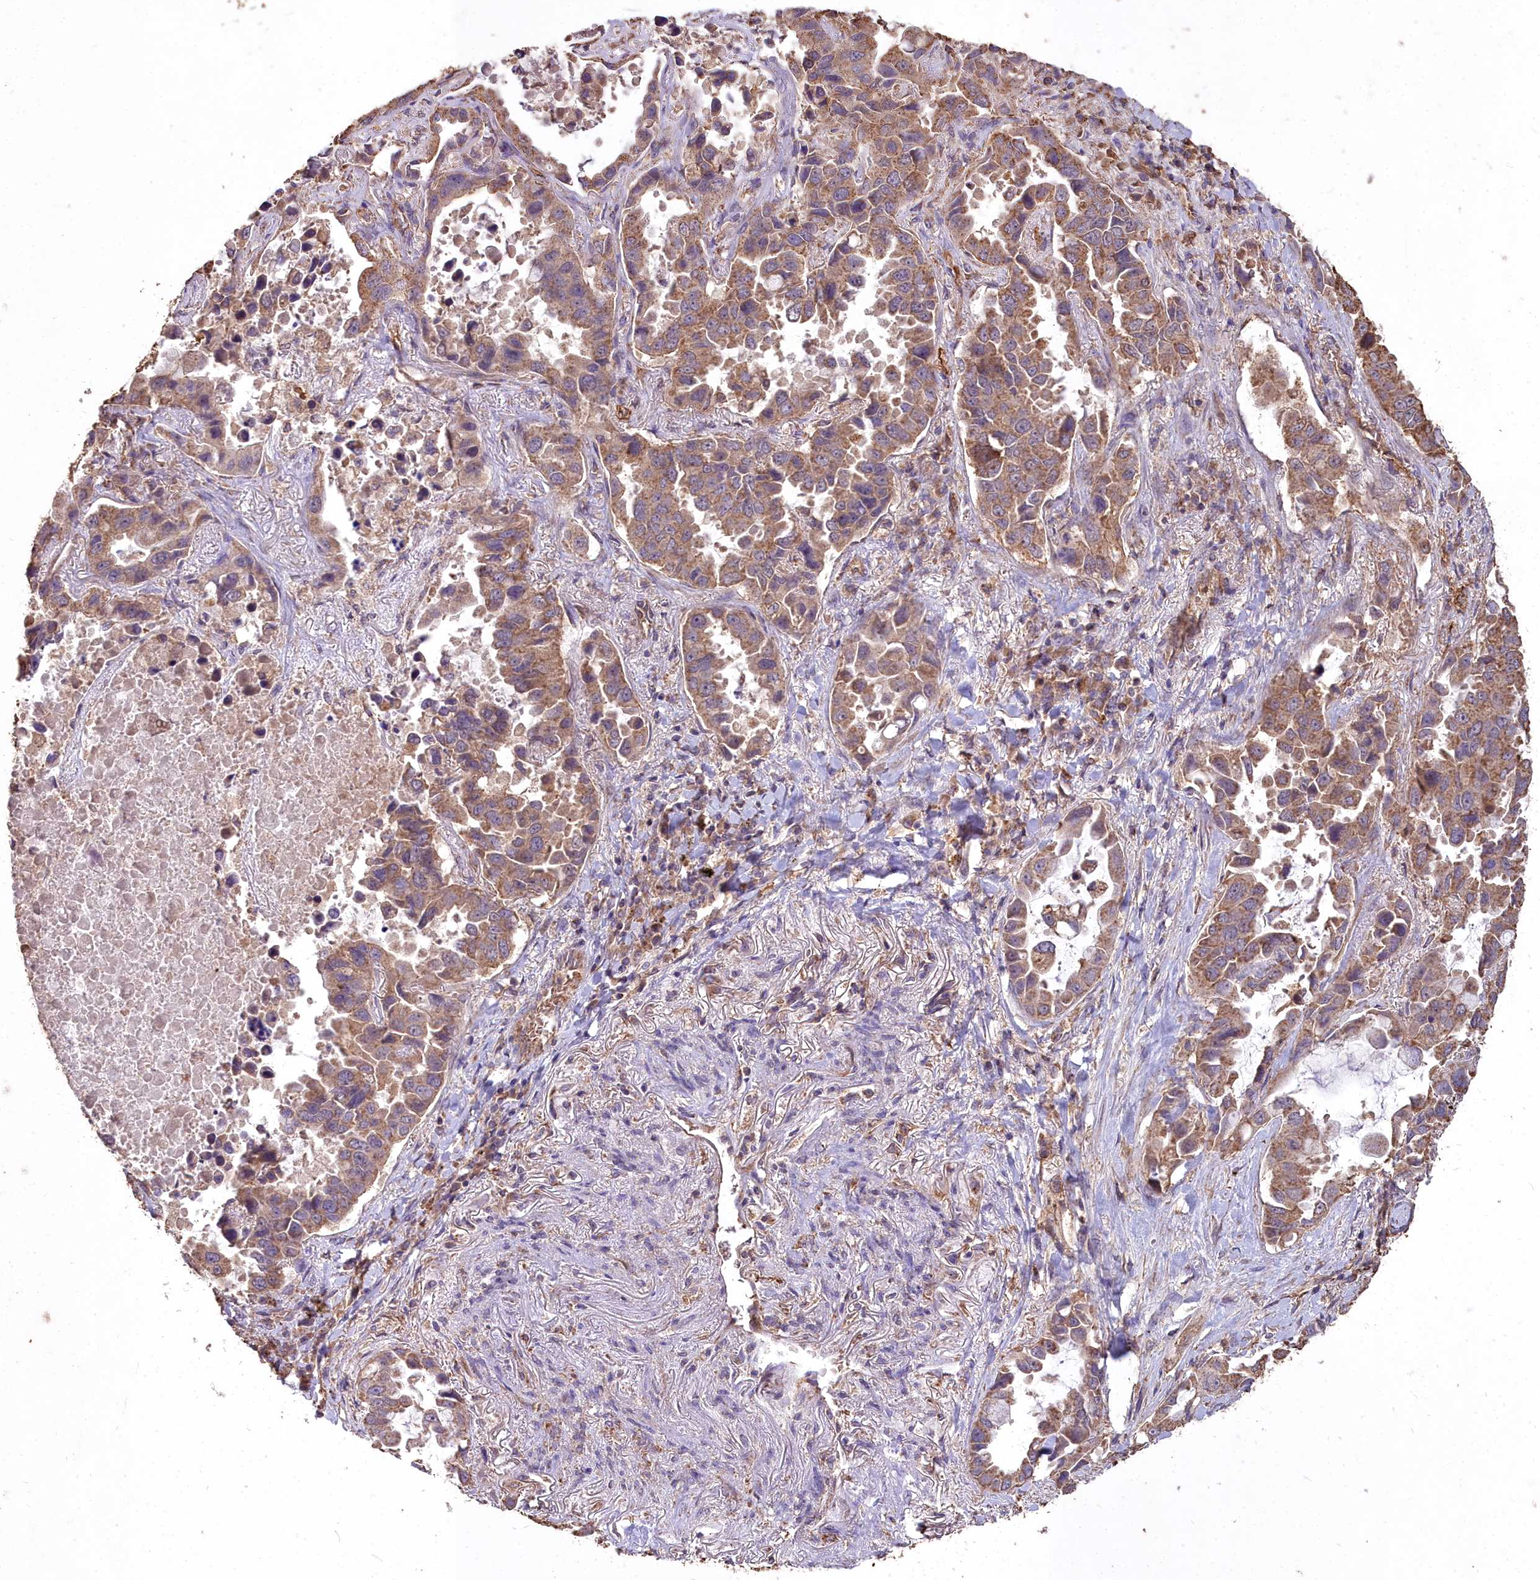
{"staining": {"intensity": "moderate", "quantity": ">75%", "location": "cytoplasmic/membranous"}, "tissue": "lung cancer", "cell_type": "Tumor cells", "image_type": "cancer", "snomed": [{"axis": "morphology", "description": "Adenocarcinoma, NOS"}, {"axis": "topography", "description": "Lung"}], "caption": "IHC (DAB (3,3'-diaminobenzidine)) staining of adenocarcinoma (lung) demonstrates moderate cytoplasmic/membranous protein expression in about >75% of tumor cells. (DAB (3,3'-diaminobenzidine) IHC, brown staining for protein, blue staining for nuclei).", "gene": "CEMIP2", "patient": {"sex": "male", "age": 64}}